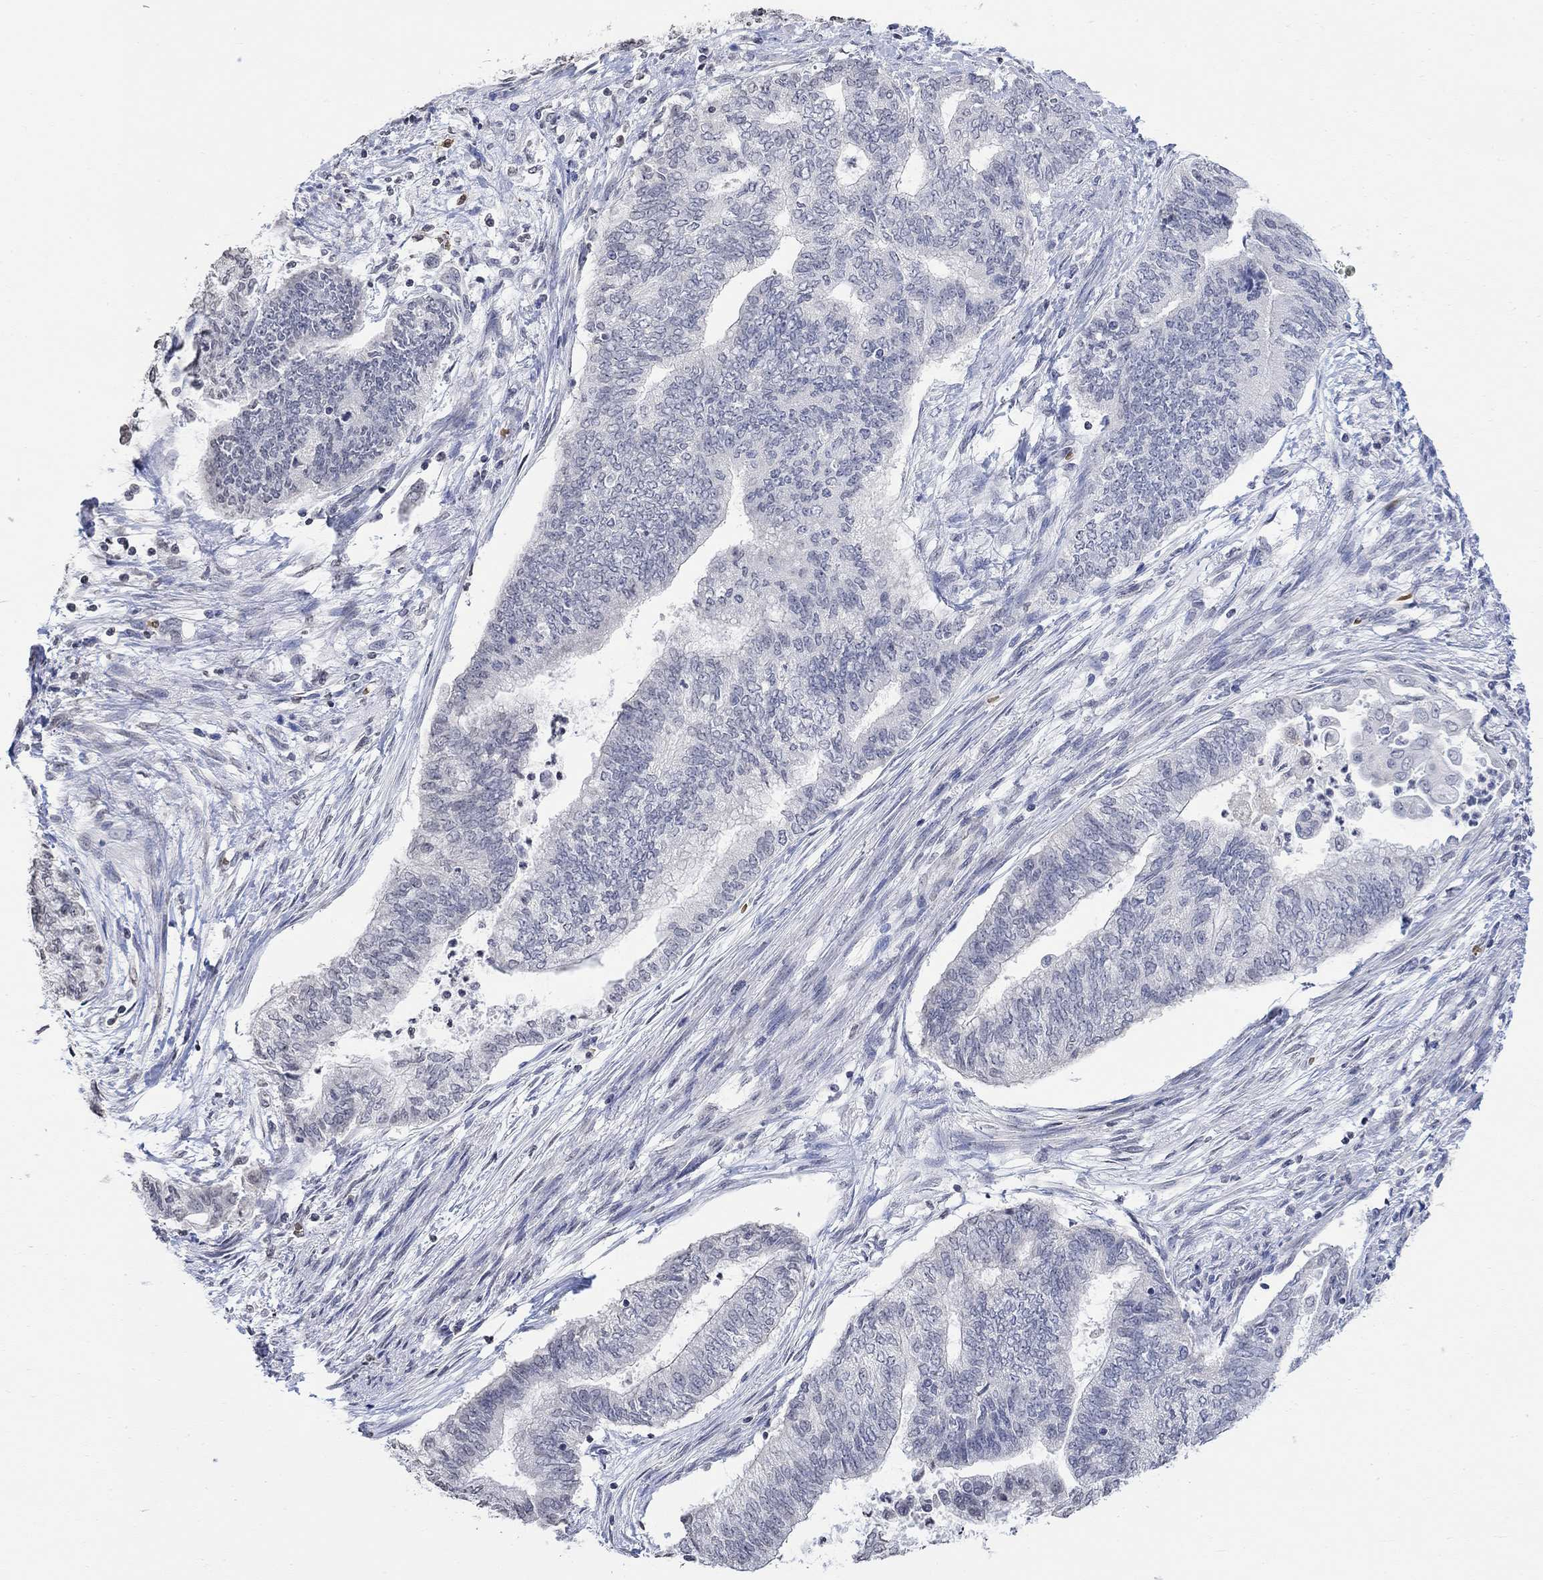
{"staining": {"intensity": "negative", "quantity": "none", "location": "none"}, "tissue": "endometrial cancer", "cell_type": "Tumor cells", "image_type": "cancer", "snomed": [{"axis": "morphology", "description": "Adenocarcinoma, NOS"}, {"axis": "topography", "description": "Endometrium"}], "caption": "The immunohistochemistry (IHC) micrograph has no significant positivity in tumor cells of endometrial adenocarcinoma tissue.", "gene": "TMEM255A", "patient": {"sex": "female", "age": 65}}